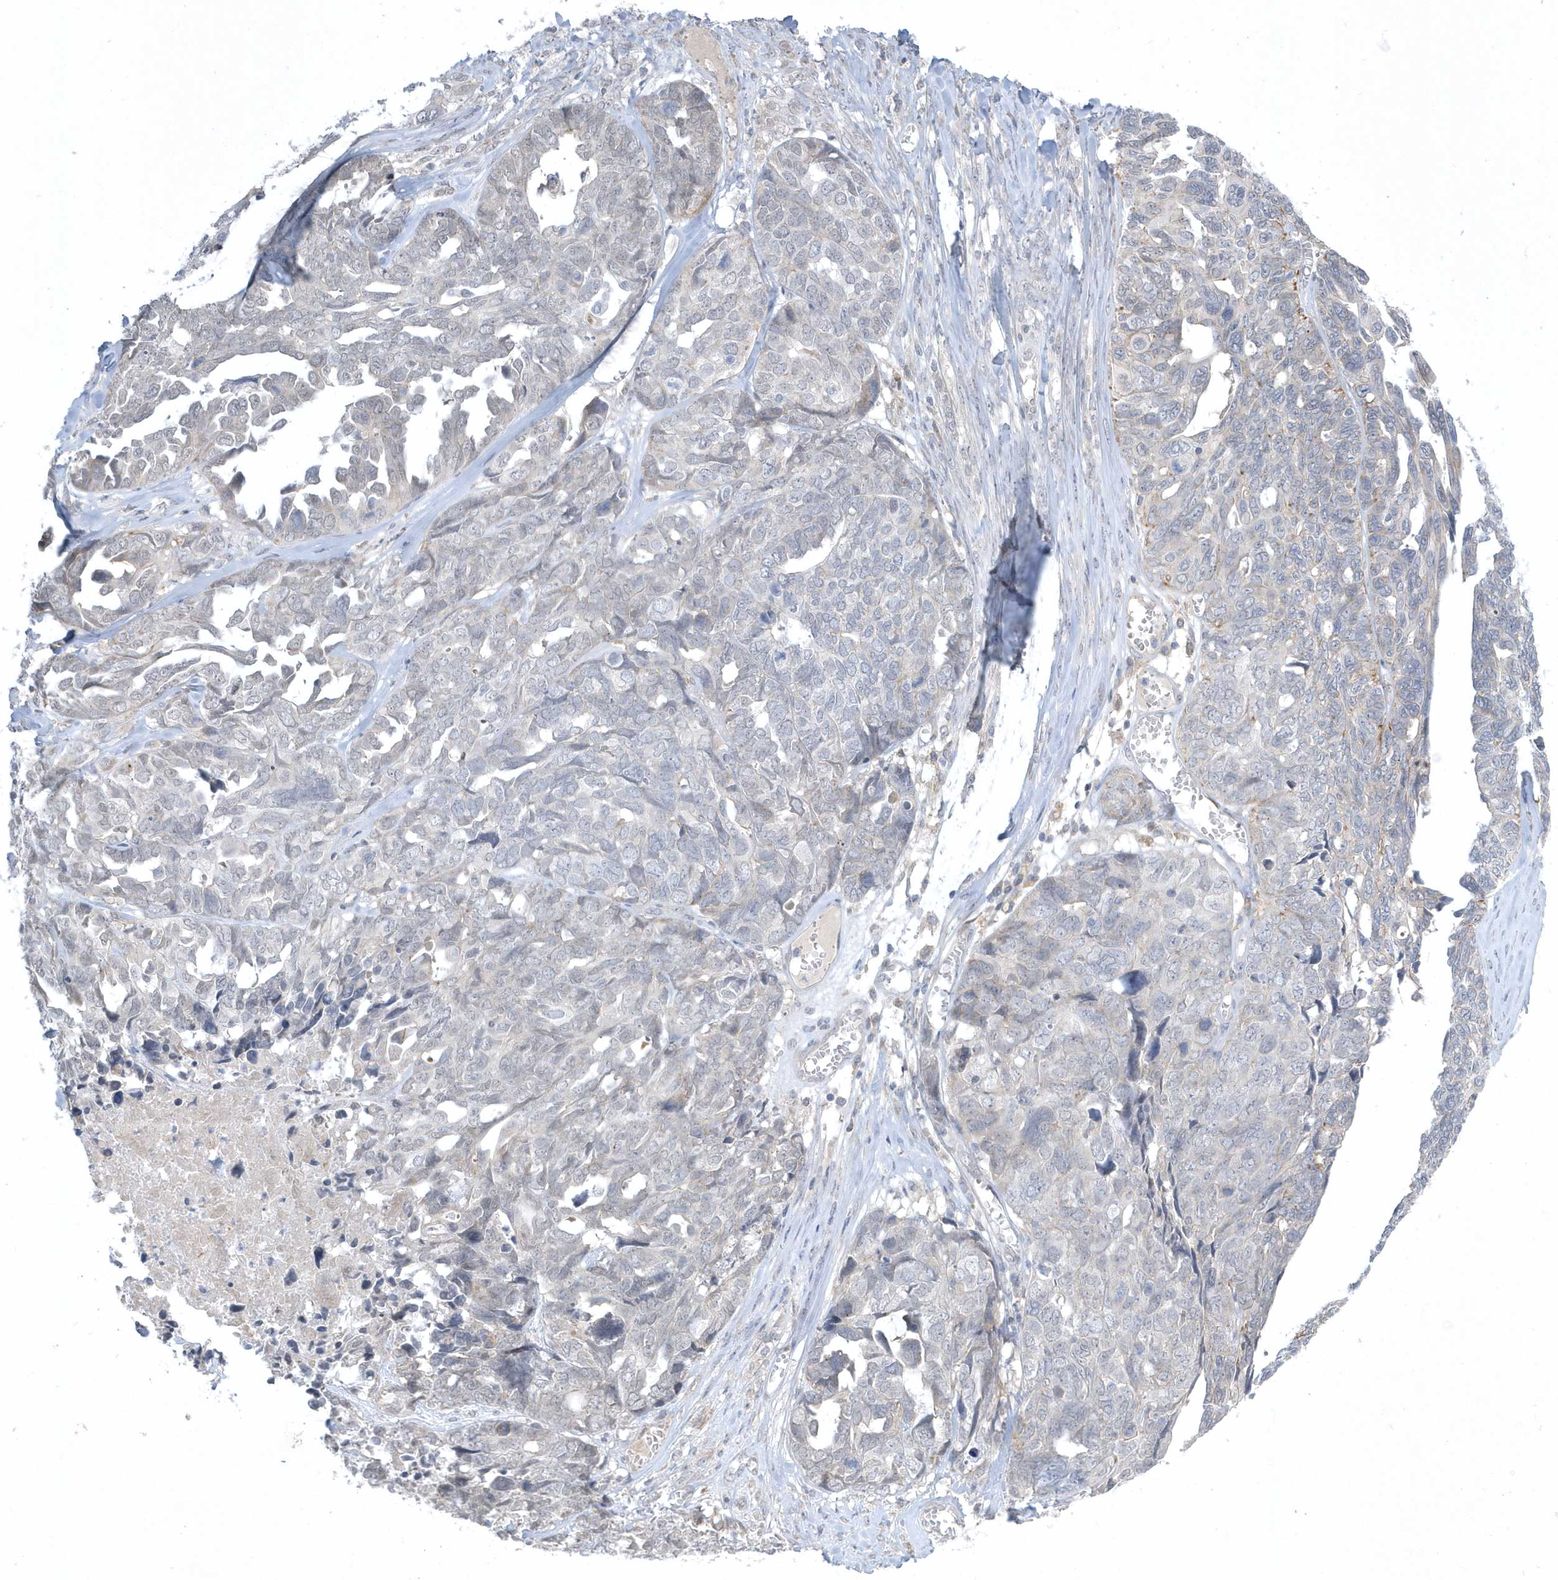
{"staining": {"intensity": "negative", "quantity": "none", "location": "none"}, "tissue": "ovarian cancer", "cell_type": "Tumor cells", "image_type": "cancer", "snomed": [{"axis": "morphology", "description": "Cystadenocarcinoma, serous, NOS"}, {"axis": "topography", "description": "Ovary"}], "caption": "Tumor cells show no significant staining in serous cystadenocarcinoma (ovarian).", "gene": "ZC3H12D", "patient": {"sex": "female", "age": 79}}